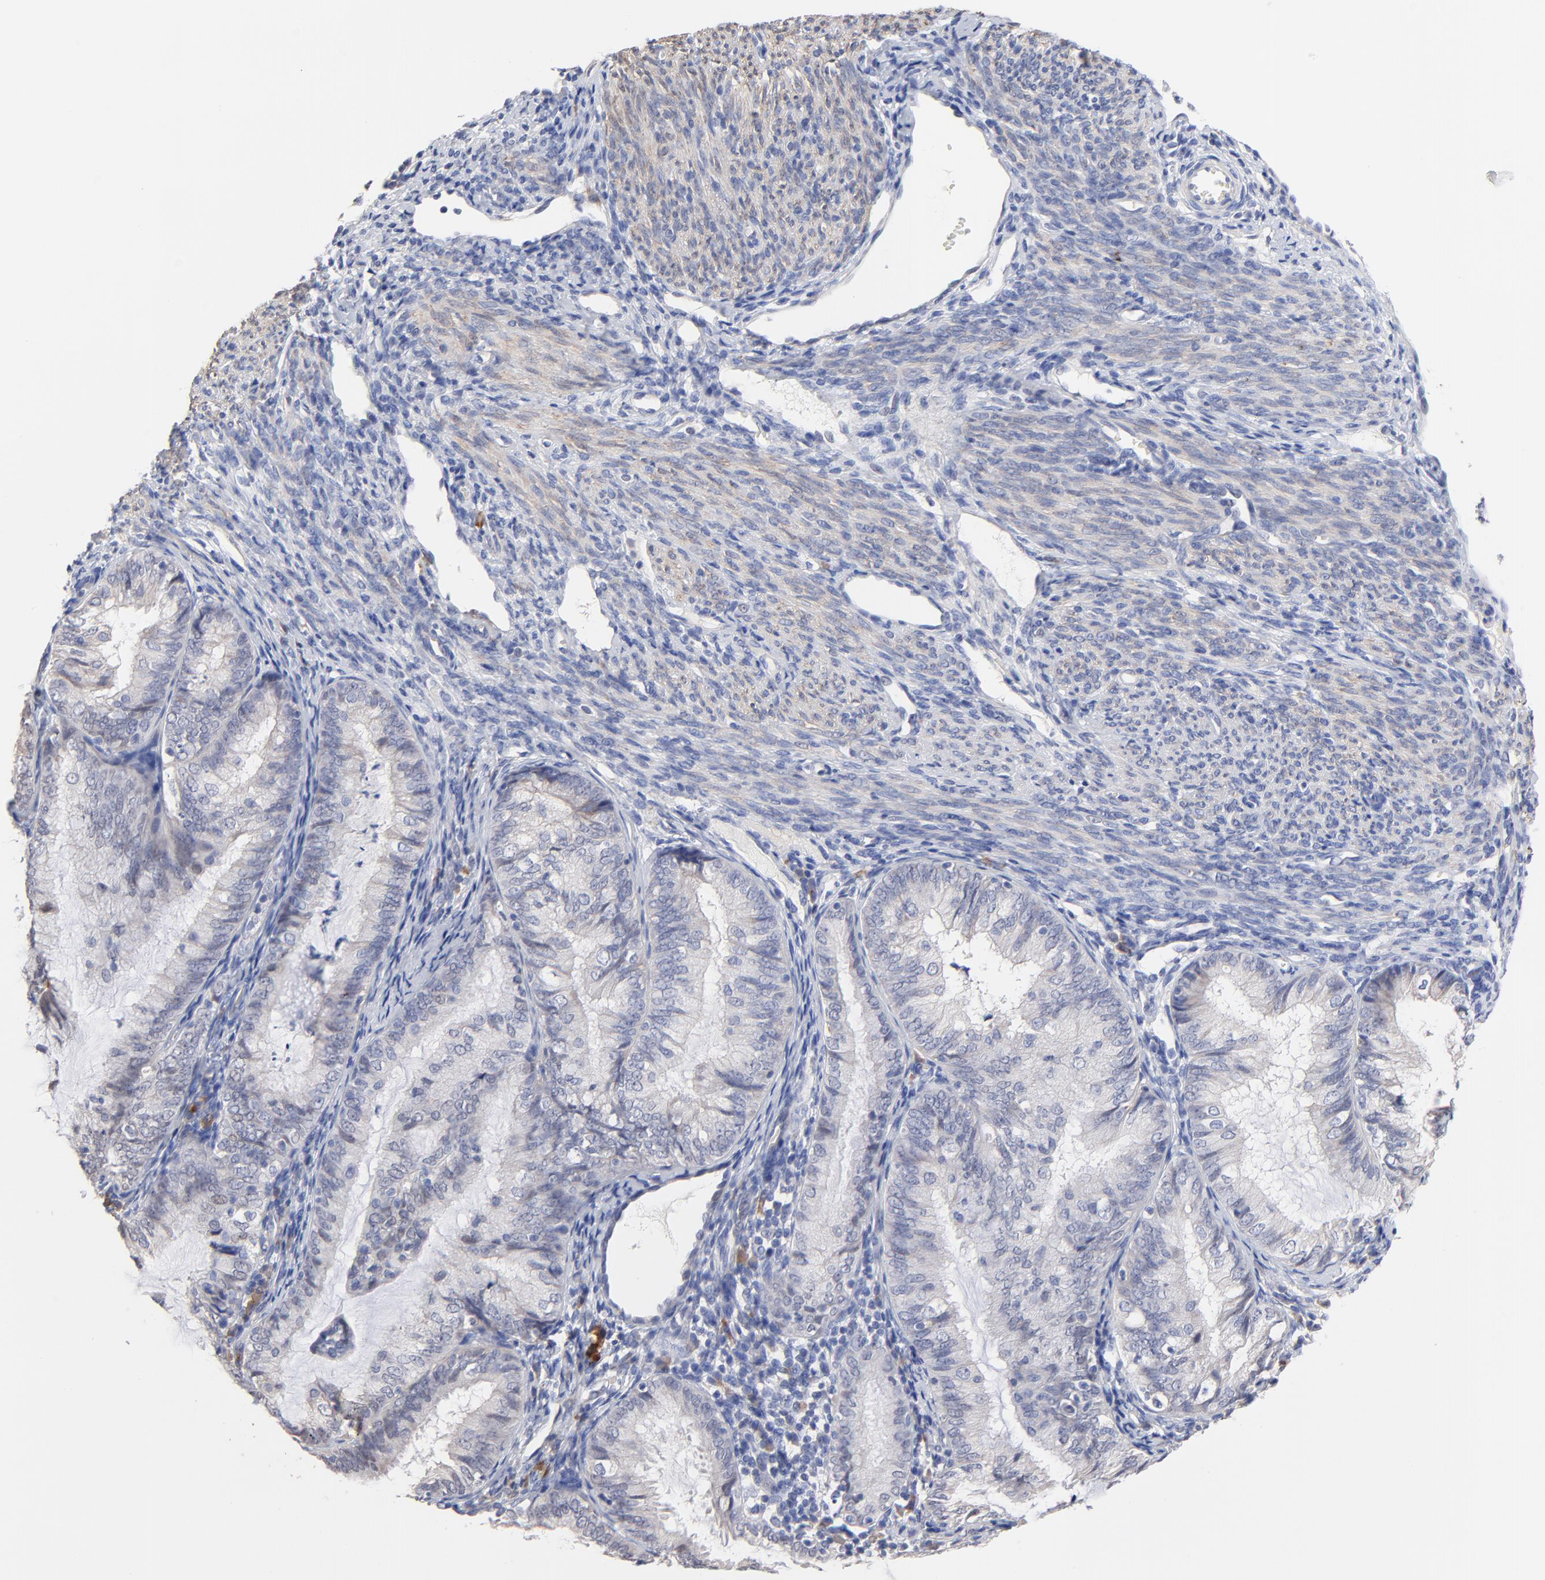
{"staining": {"intensity": "weak", "quantity": "<25%", "location": "cytoplasmic/membranous"}, "tissue": "endometrial cancer", "cell_type": "Tumor cells", "image_type": "cancer", "snomed": [{"axis": "morphology", "description": "Adenocarcinoma, NOS"}, {"axis": "topography", "description": "Endometrium"}], "caption": "High power microscopy image of an immunohistochemistry (IHC) photomicrograph of endometrial cancer (adenocarcinoma), revealing no significant staining in tumor cells. The staining was performed using DAB (3,3'-diaminobenzidine) to visualize the protein expression in brown, while the nuclei were stained in blue with hematoxylin (Magnification: 20x).", "gene": "TWNK", "patient": {"sex": "female", "age": 66}}